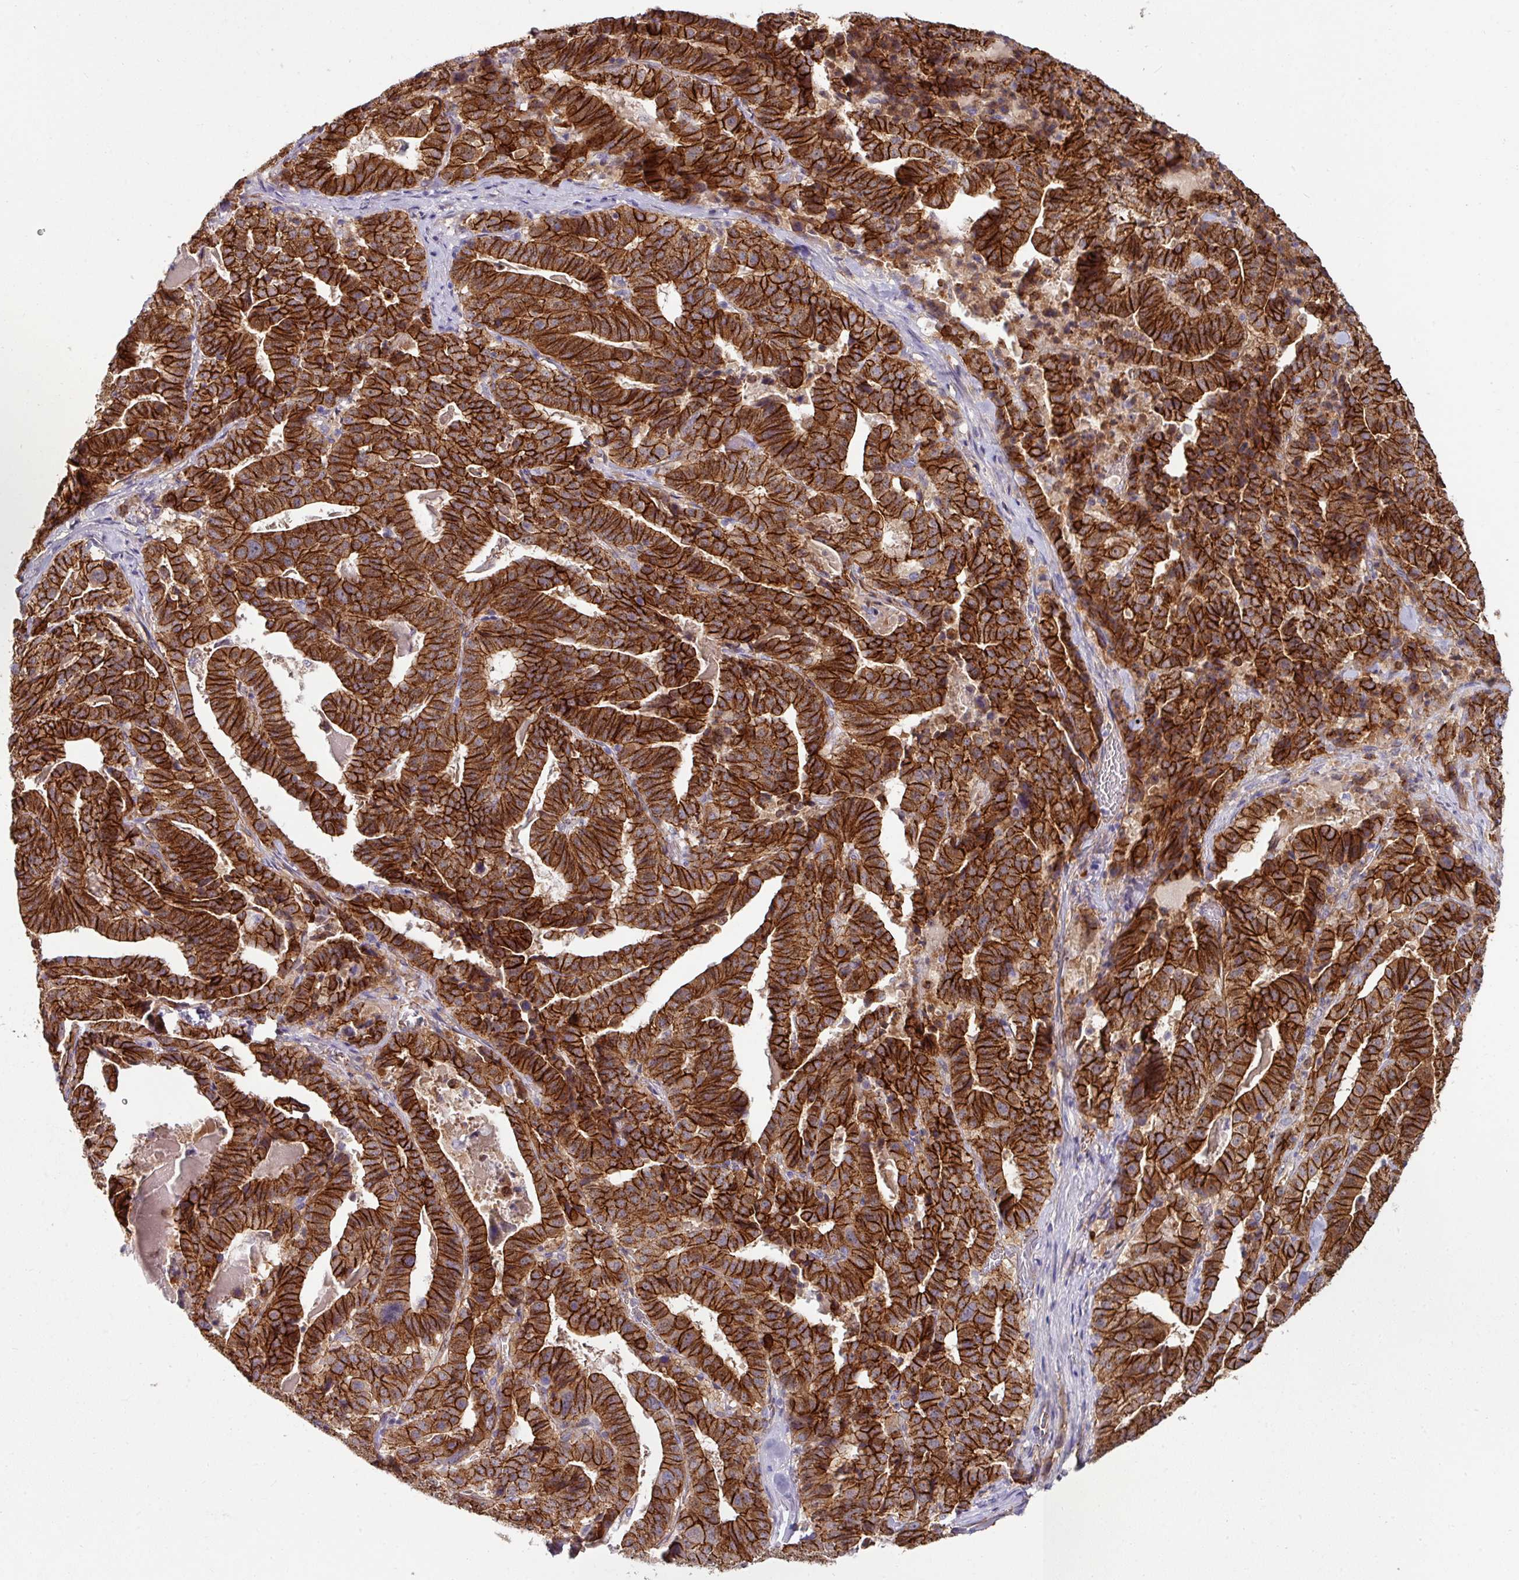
{"staining": {"intensity": "strong", "quantity": ">75%", "location": "cytoplasmic/membranous"}, "tissue": "stomach cancer", "cell_type": "Tumor cells", "image_type": "cancer", "snomed": [{"axis": "morphology", "description": "Adenocarcinoma, NOS"}, {"axis": "topography", "description": "Stomach"}], "caption": "Immunohistochemistry of human stomach cancer exhibits high levels of strong cytoplasmic/membranous staining in about >75% of tumor cells.", "gene": "JUP", "patient": {"sex": "male", "age": 48}}